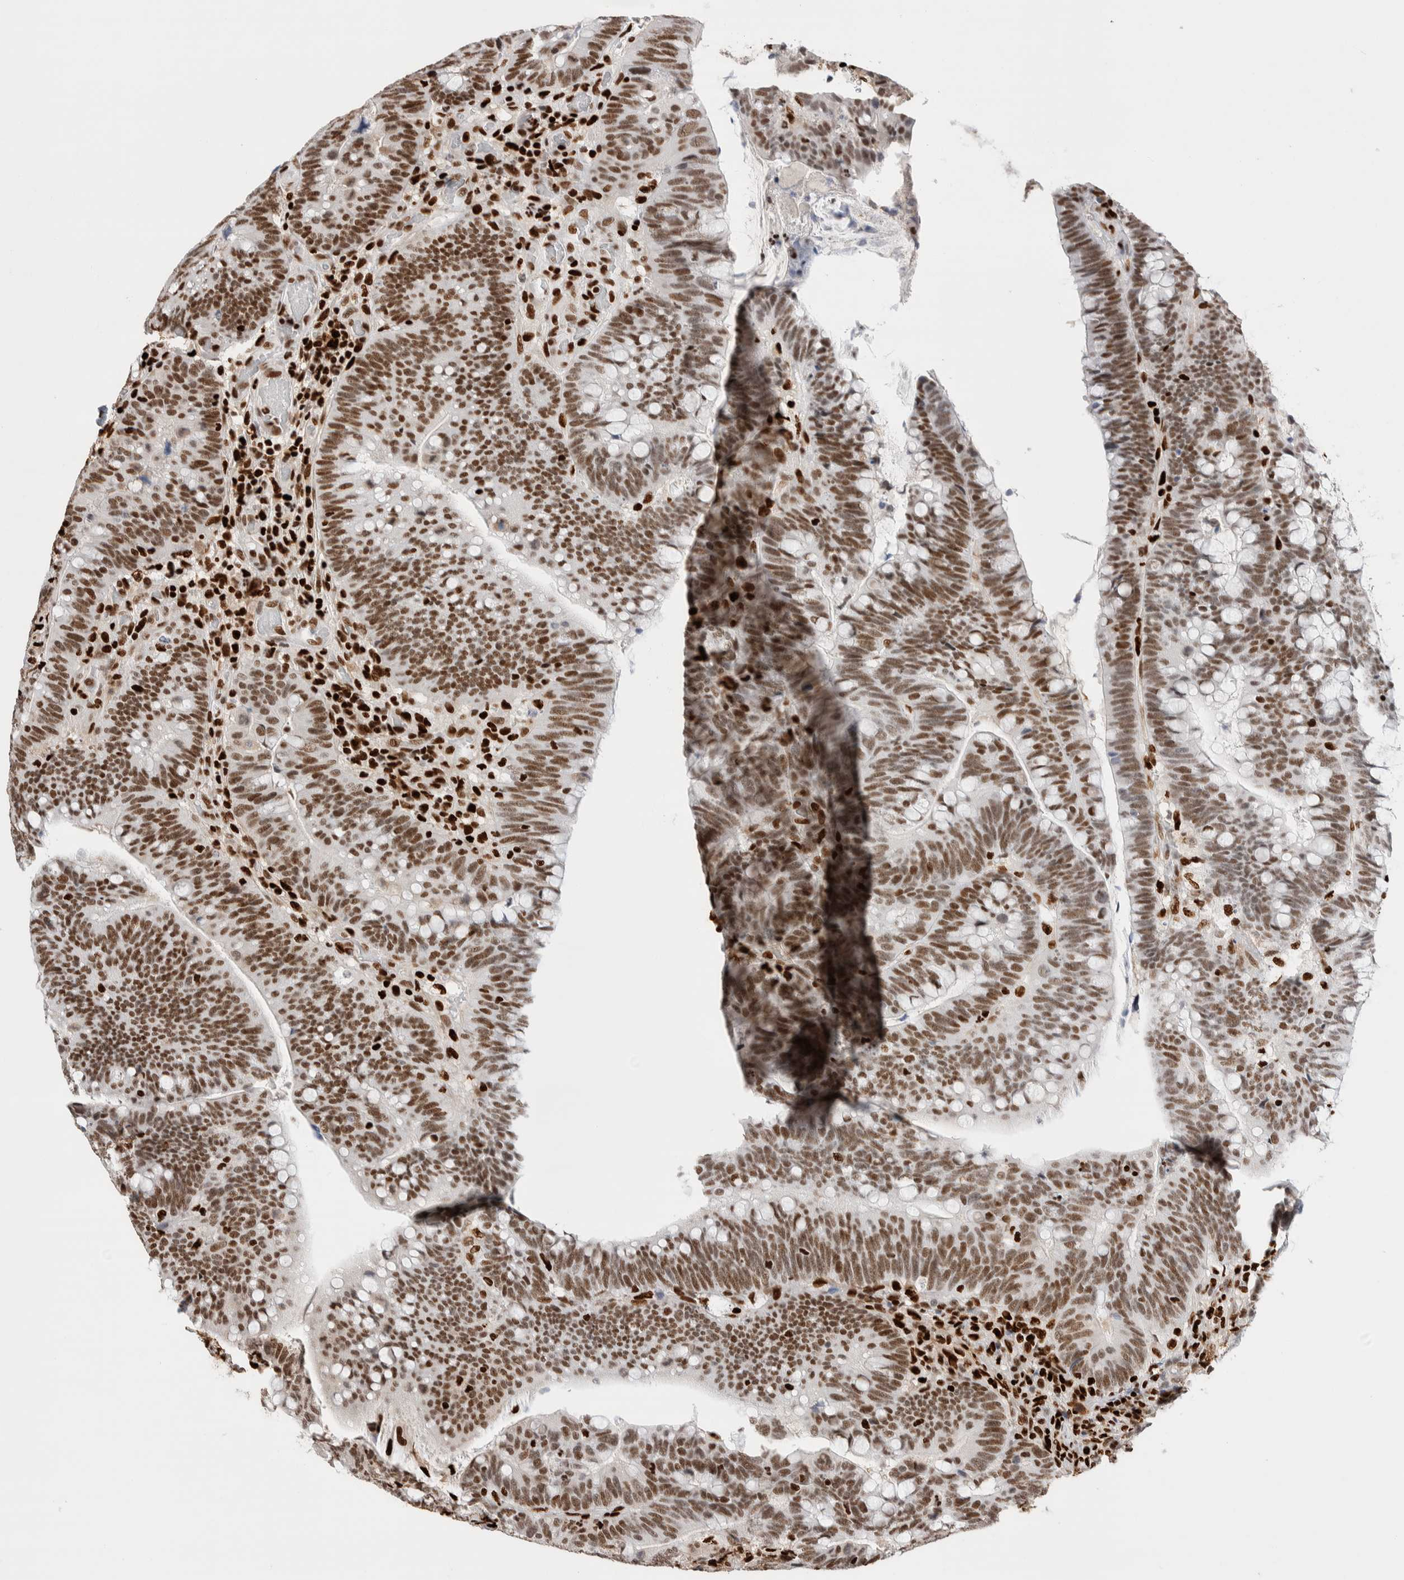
{"staining": {"intensity": "moderate", "quantity": ">75%", "location": "nuclear"}, "tissue": "colorectal cancer", "cell_type": "Tumor cells", "image_type": "cancer", "snomed": [{"axis": "morphology", "description": "Normal tissue, NOS"}, {"axis": "morphology", "description": "Adenocarcinoma, NOS"}, {"axis": "topography", "description": "Colon"}], "caption": "This histopathology image demonstrates immunohistochemistry staining of human colorectal adenocarcinoma, with medium moderate nuclear expression in about >75% of tumor cells.", "gene": "RNASEK-C17orf49", "patient": {"sex": "female", "age": 66}}